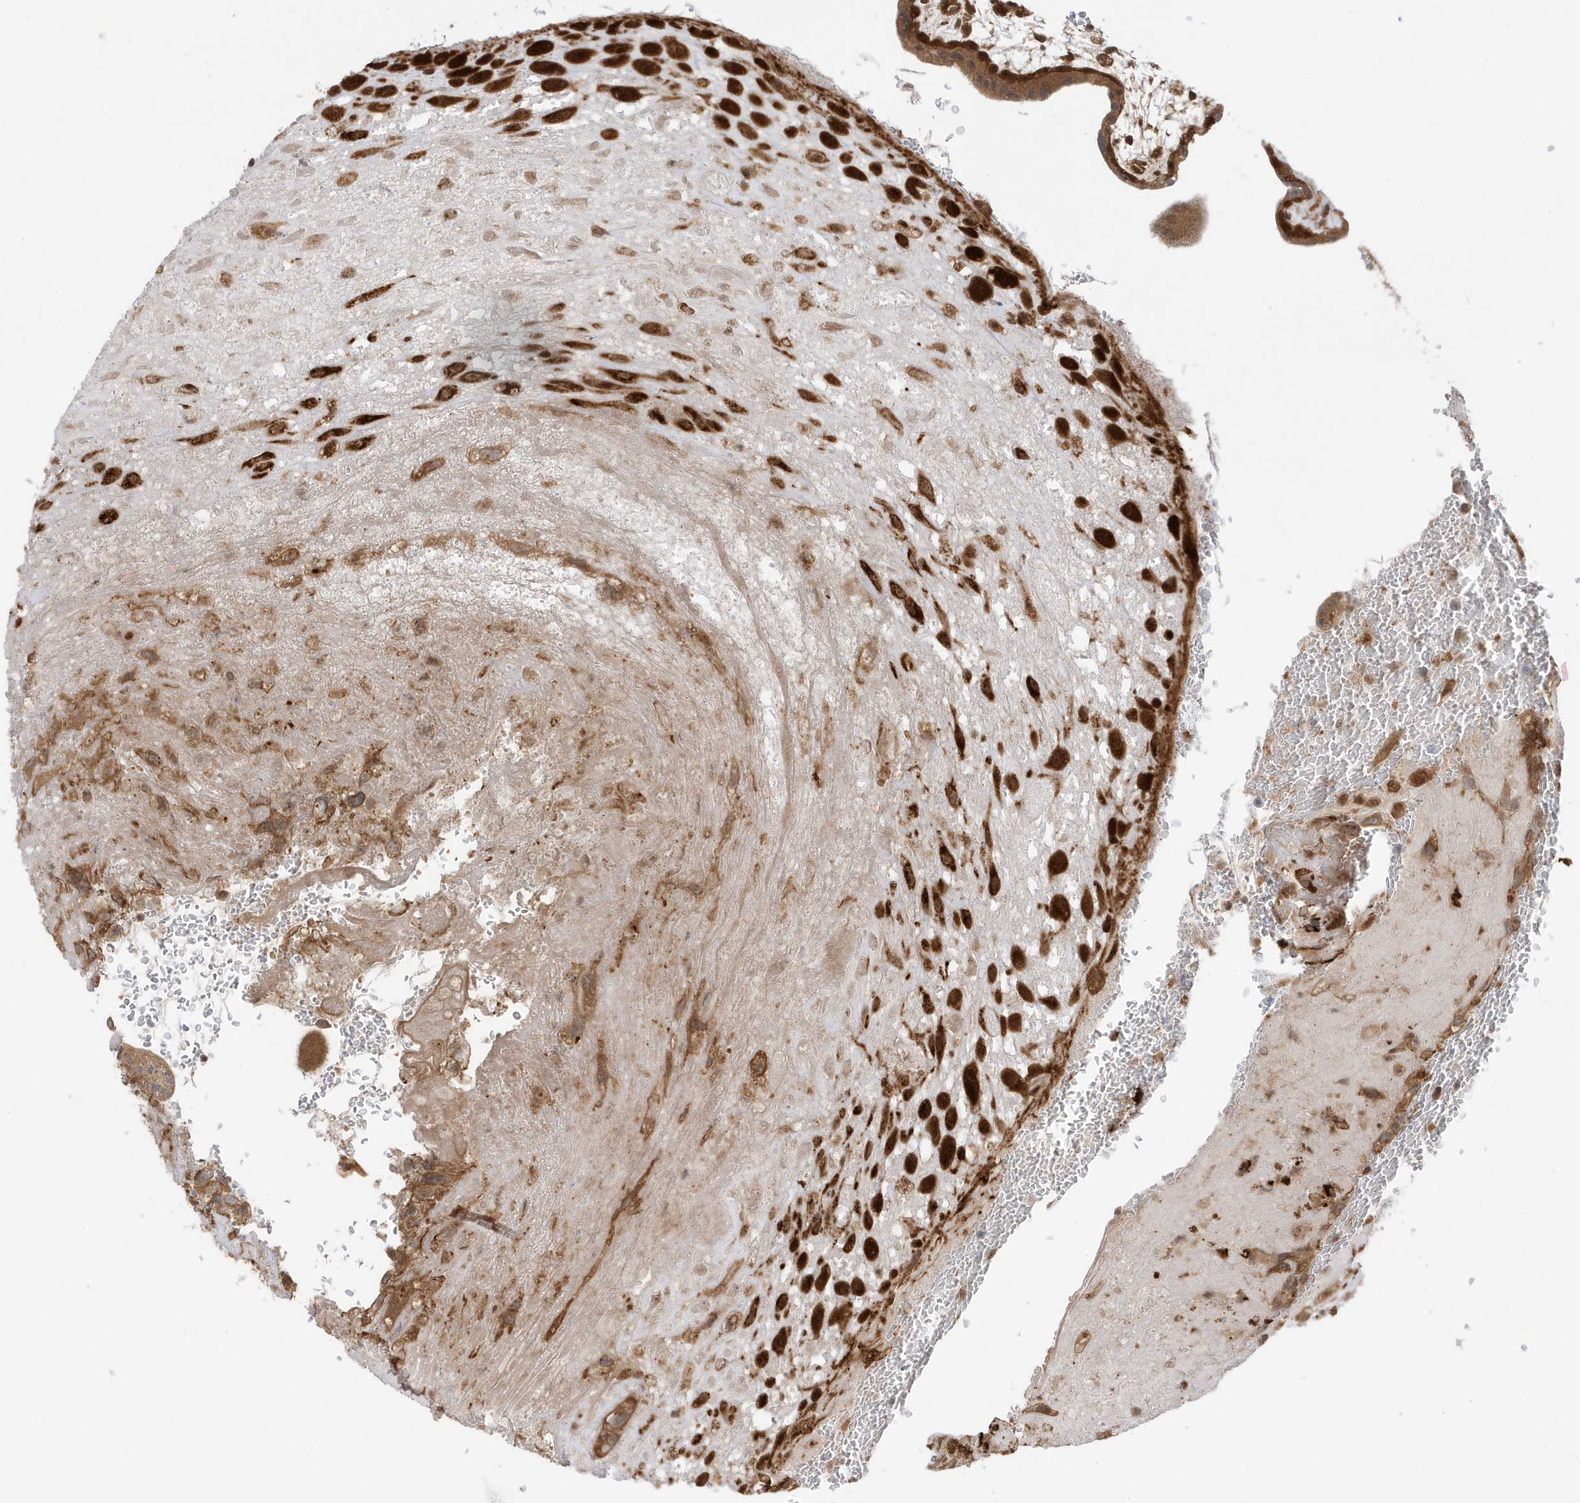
{"staining": {"intensity": "strong", "quantity": ">75%", "location": "cytoplasmic/membranous"}, "tissue": "placenta", "cell_type": "Decidual cells", "image_type": "normal", "snomed": [{"axis": "morphology", "description": "Normal tissue, NOS"}, {"axis": "topography", "description": "Placenta"}], "caption": "Immunohistochemistry micrograph of normal placenta: human placenta stained using immunohistochemistry displays high levels of strong protein expression localized specifically in the cytoplasmic/membranous of decidual cells, appearing as a cytoplasmic/membranous brown color.", "gene": "DHX36", "patient": {"sex": "female", "age": 35}}